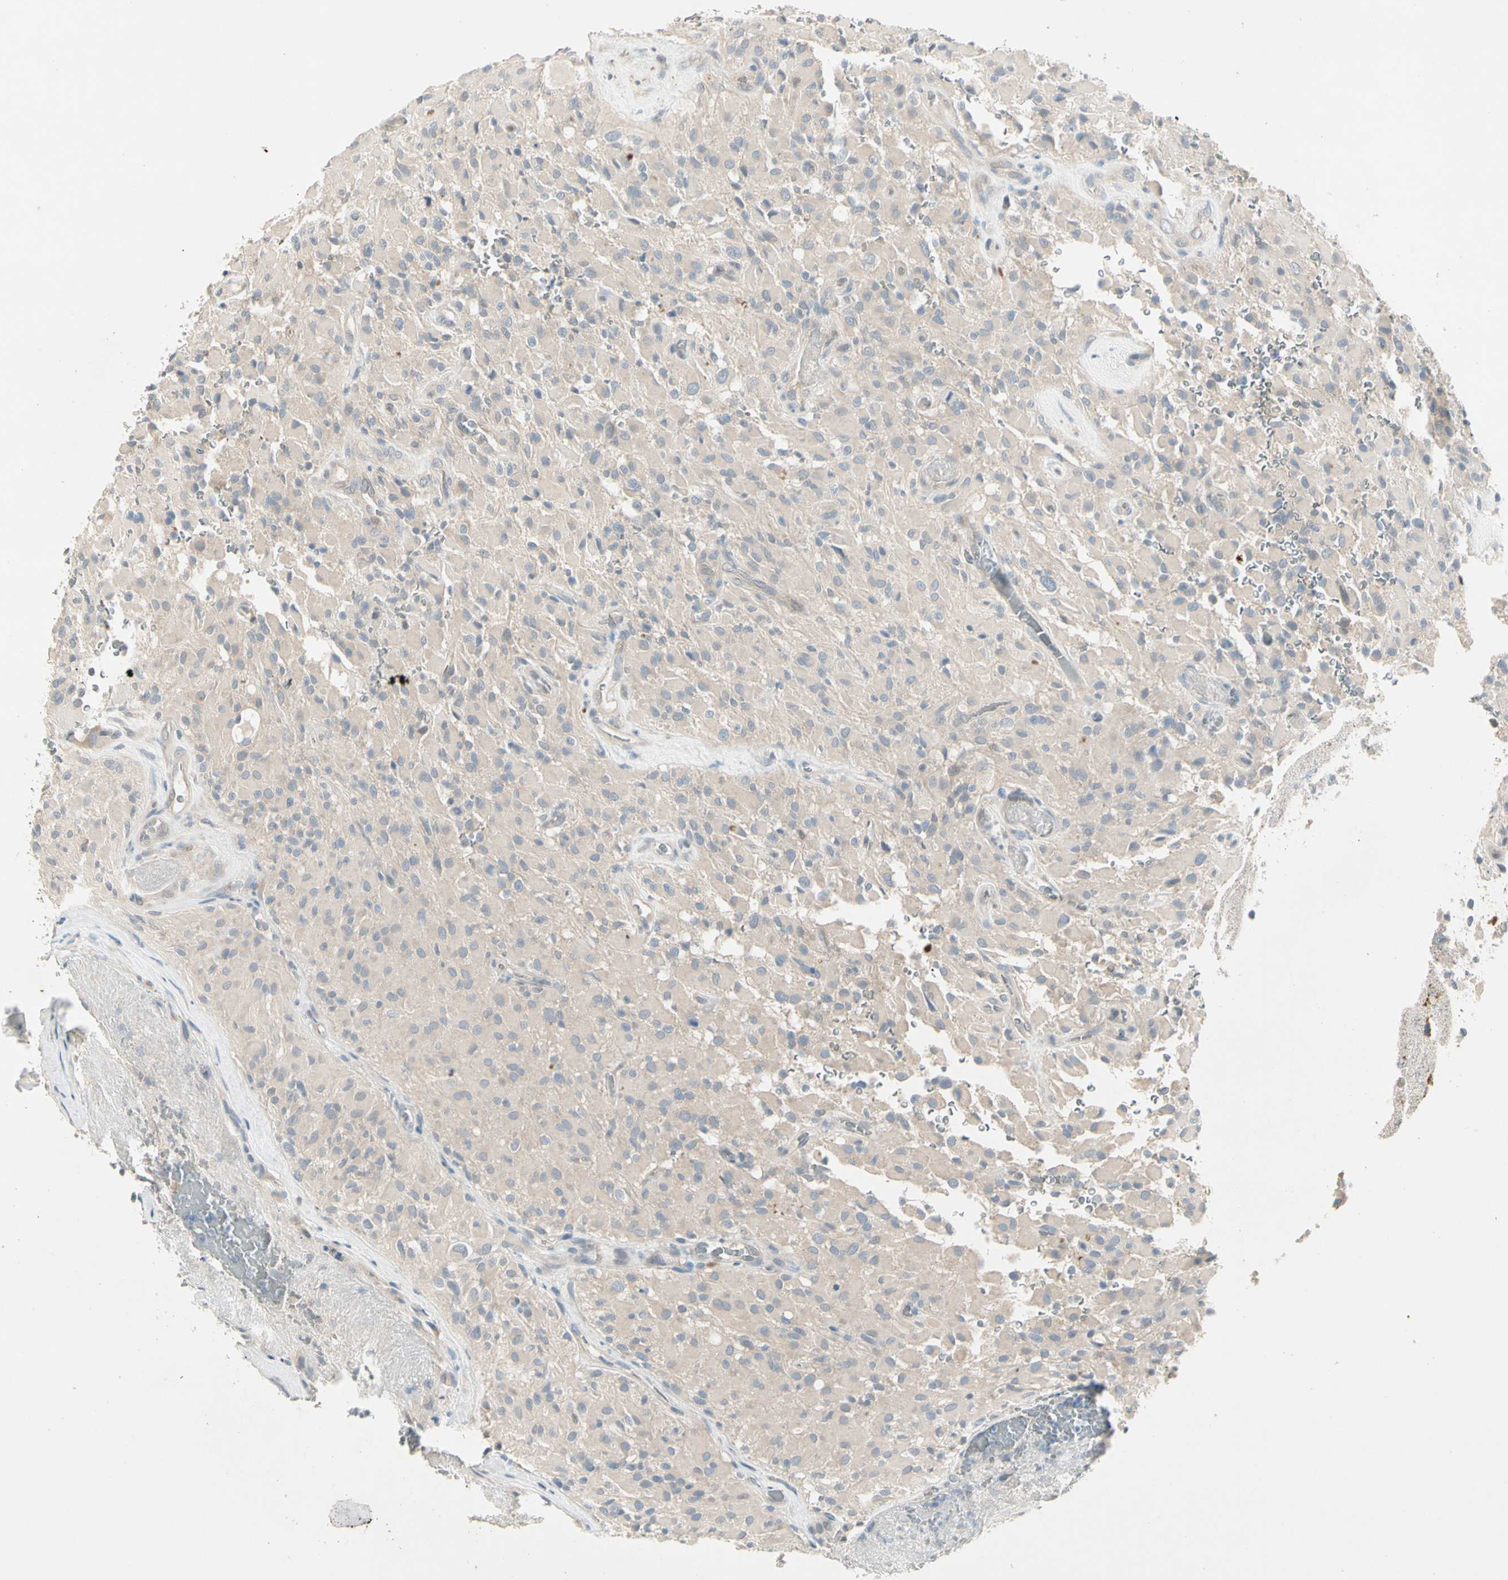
{"staining": {"intensity": "weak", "quantity": "<25%", "location": "cytoplasmic/membranous"}, "tissue": "glioma", "cell_type": "Tumor cells", "image_type": "cancer", "snomed": [{"axis": "morphology", "description": "Glioma, malignant, High grade"}, {"axis": "topography", "description": "Brain"}], "caption": "This is an immunohistochemistry (IHC) image of human malignant high-grade glioma. There is no positivity in tumor cells.", "gene": "IL1R1", "patient": {"sex": "male", "age": 71}}